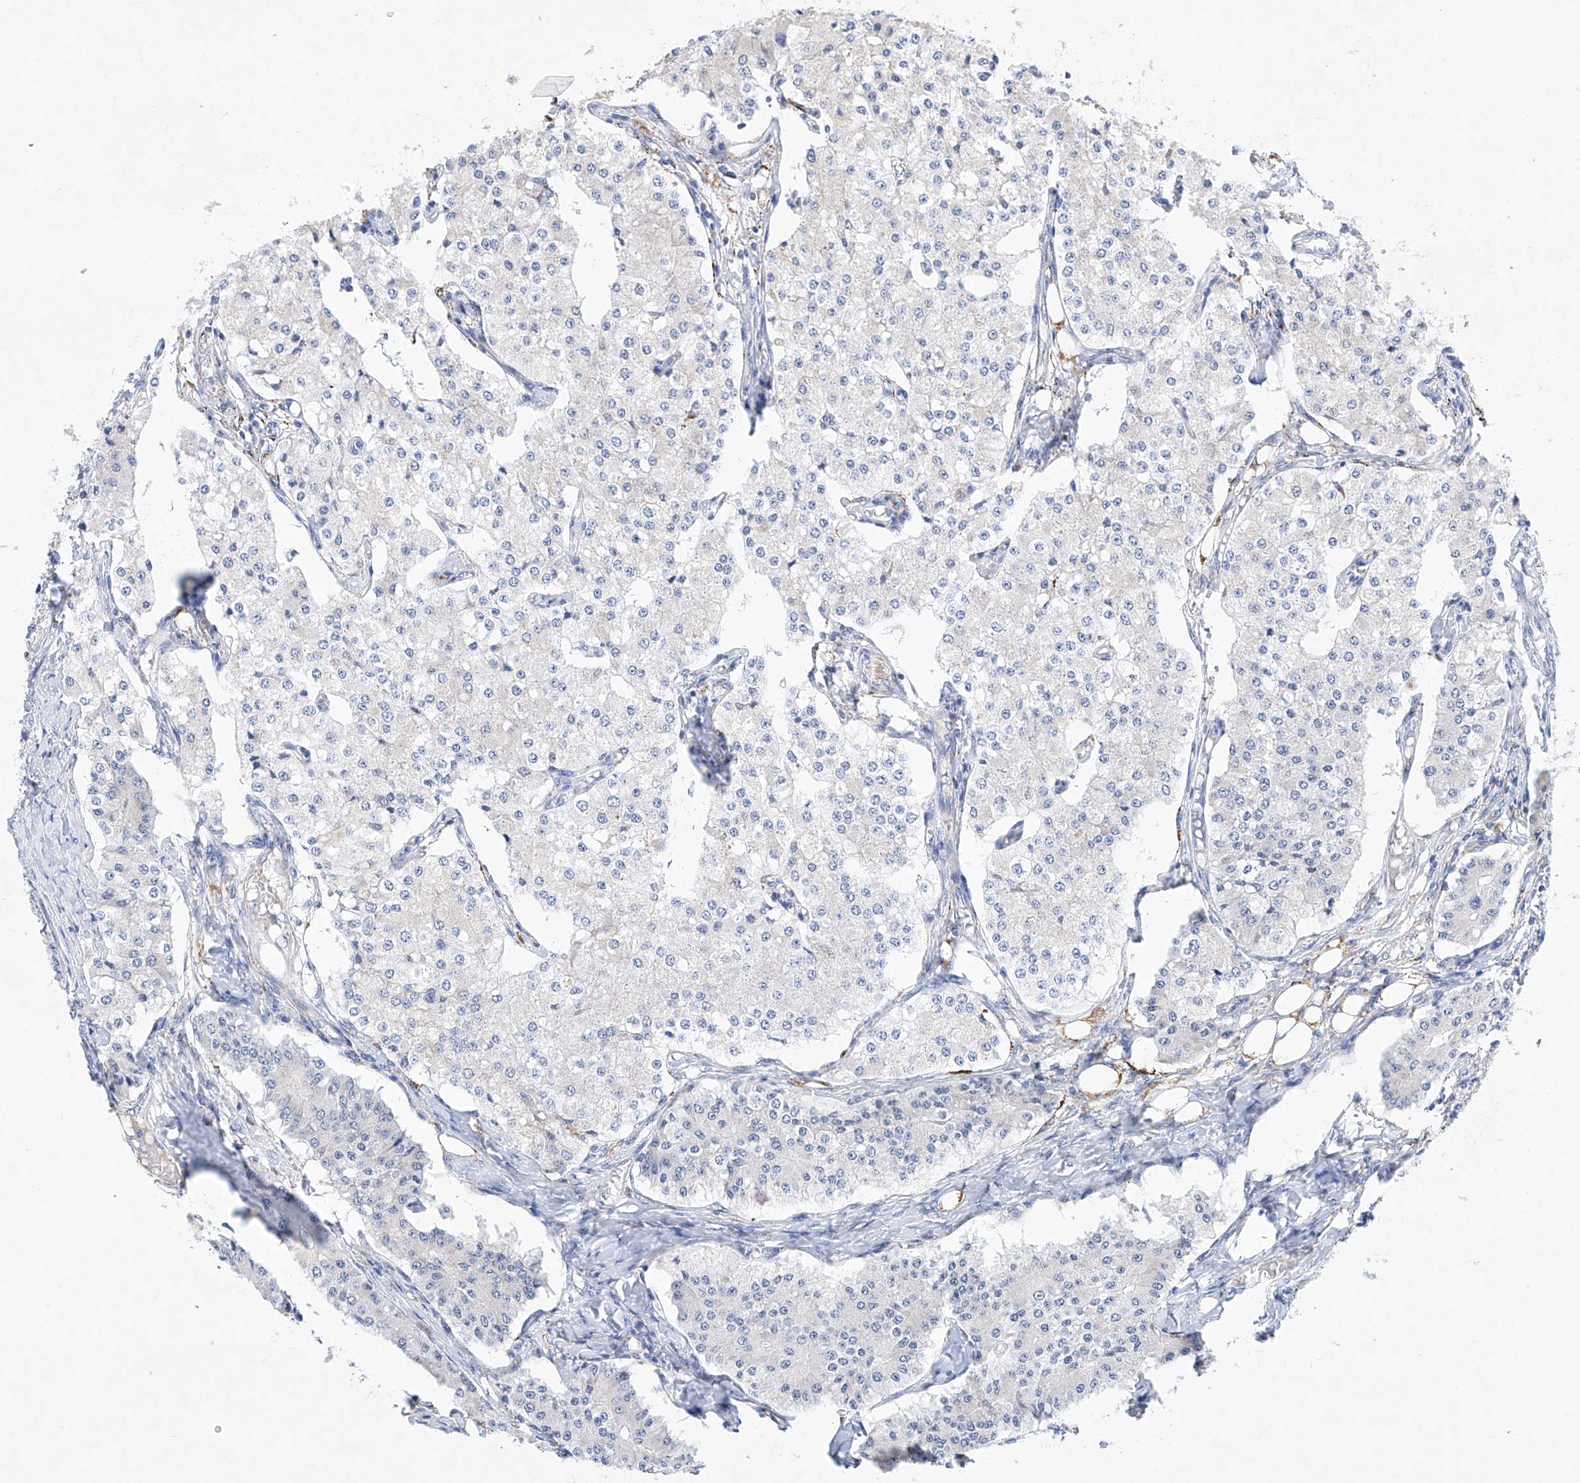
{"staining": {"intensity": "negative", "quantity": "none", "location": "none"}, "tissue": "carcinoid", "cell_type": "Tumor cells", "image_type": "cancer", "snomed": [{"axis": "morphology", "description": "Carcinoid, malignant, NOS"}, {"axis": "topography", "description": "Colon"}], "caption": "DAB (3,3'-diaminobenzidine) immunohistochemical staining of carcinoid demonstrates no significant positivity in tumor cells.", "gene": "NRROS", "patient": {"sex": "female", "age": 52}}